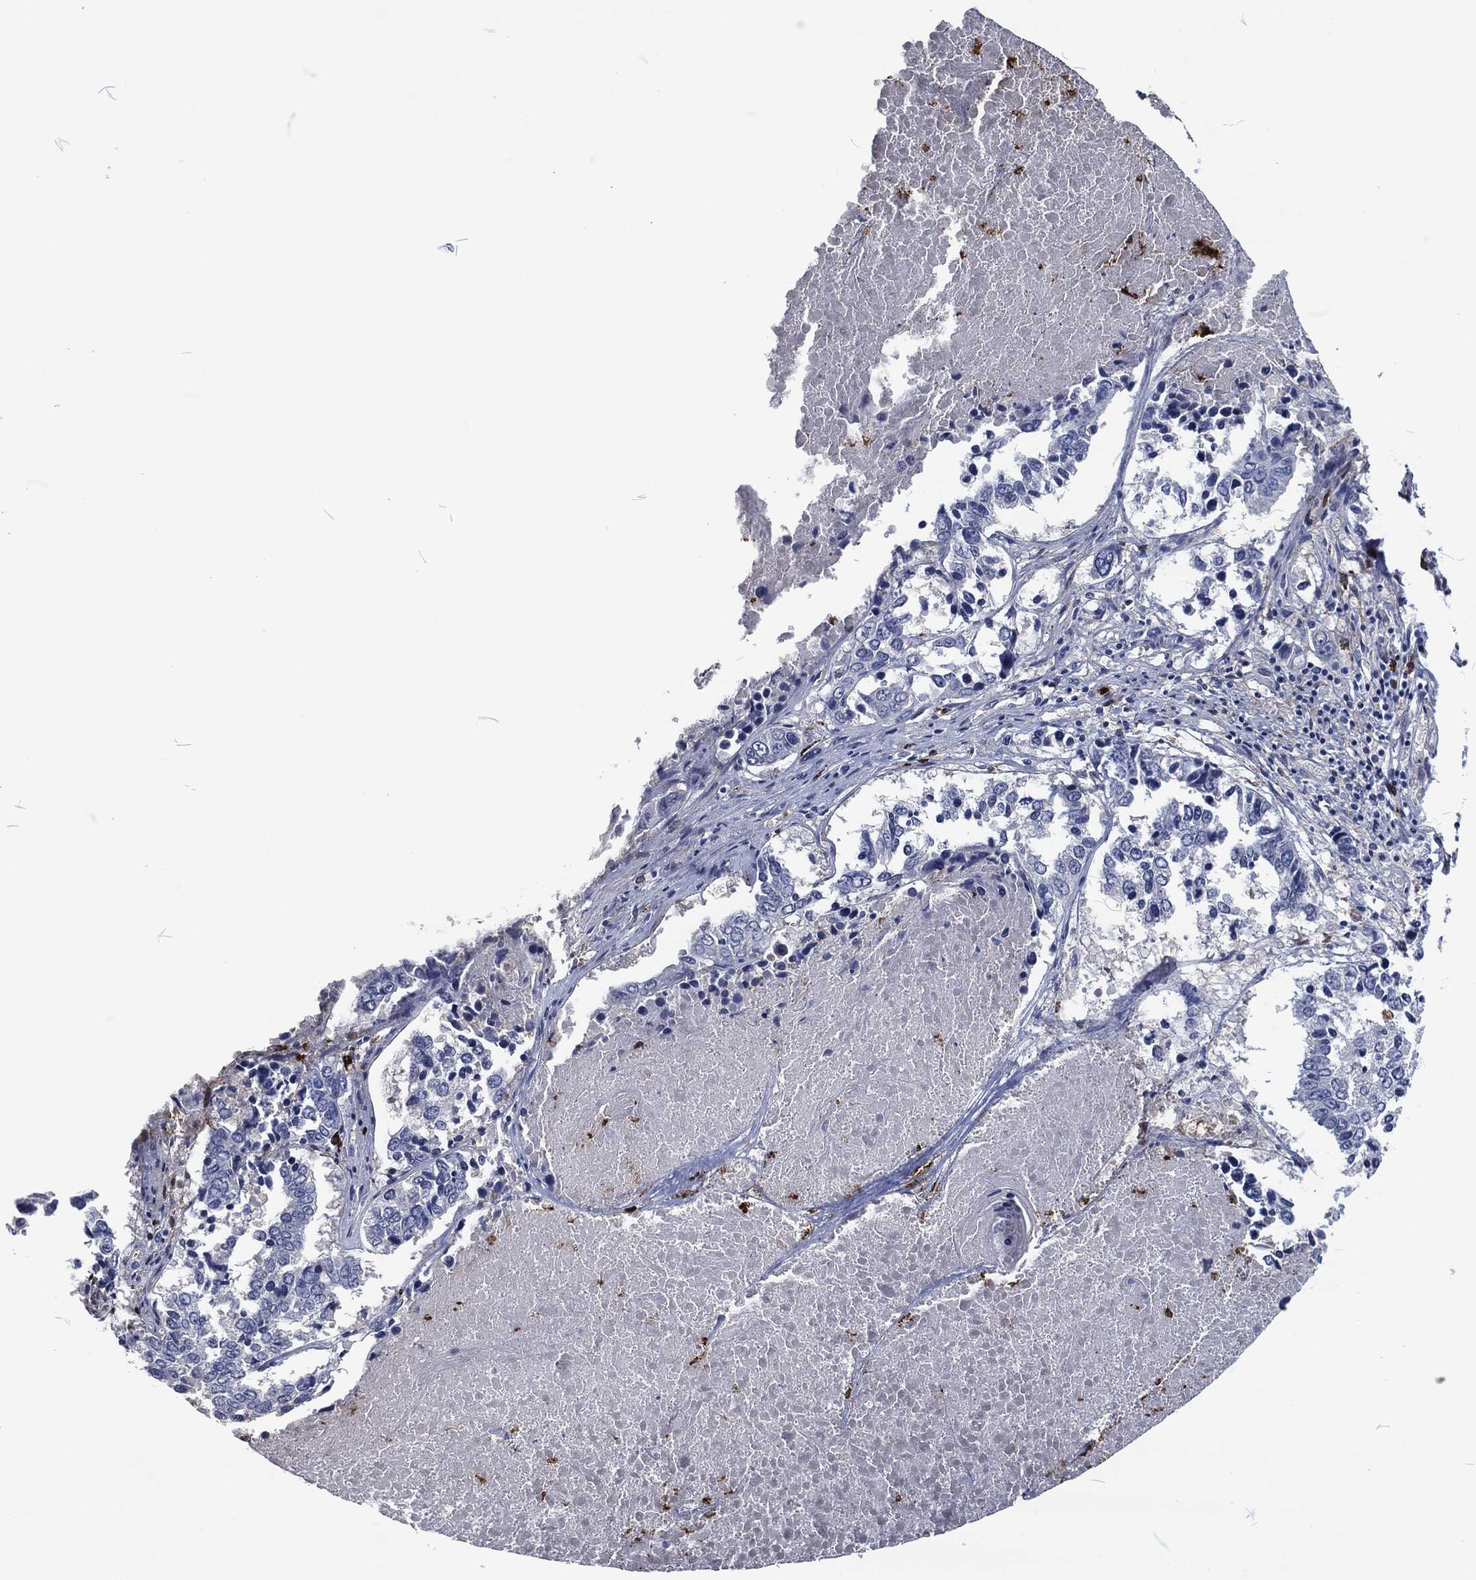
{"staining": {"intensity": "negative", "quantity": "none", "location": "none"}, "tissue": "lung cancer", "cell_type": "Tumor cells", "image_type": "cancer", "snomed": [{"axis": "morphology", "description": "Squamous cell carcinoma, NOS"}, {"axis": "topography", "description": "Lung"}], "caption": "This is an immunohistochemistry (IHC) histopathology image of squamous cell carcinoma (lung). There is no positivity in tumor cells.", "gene": "MPO", "patient": {"sex": "male", "age": 82}}